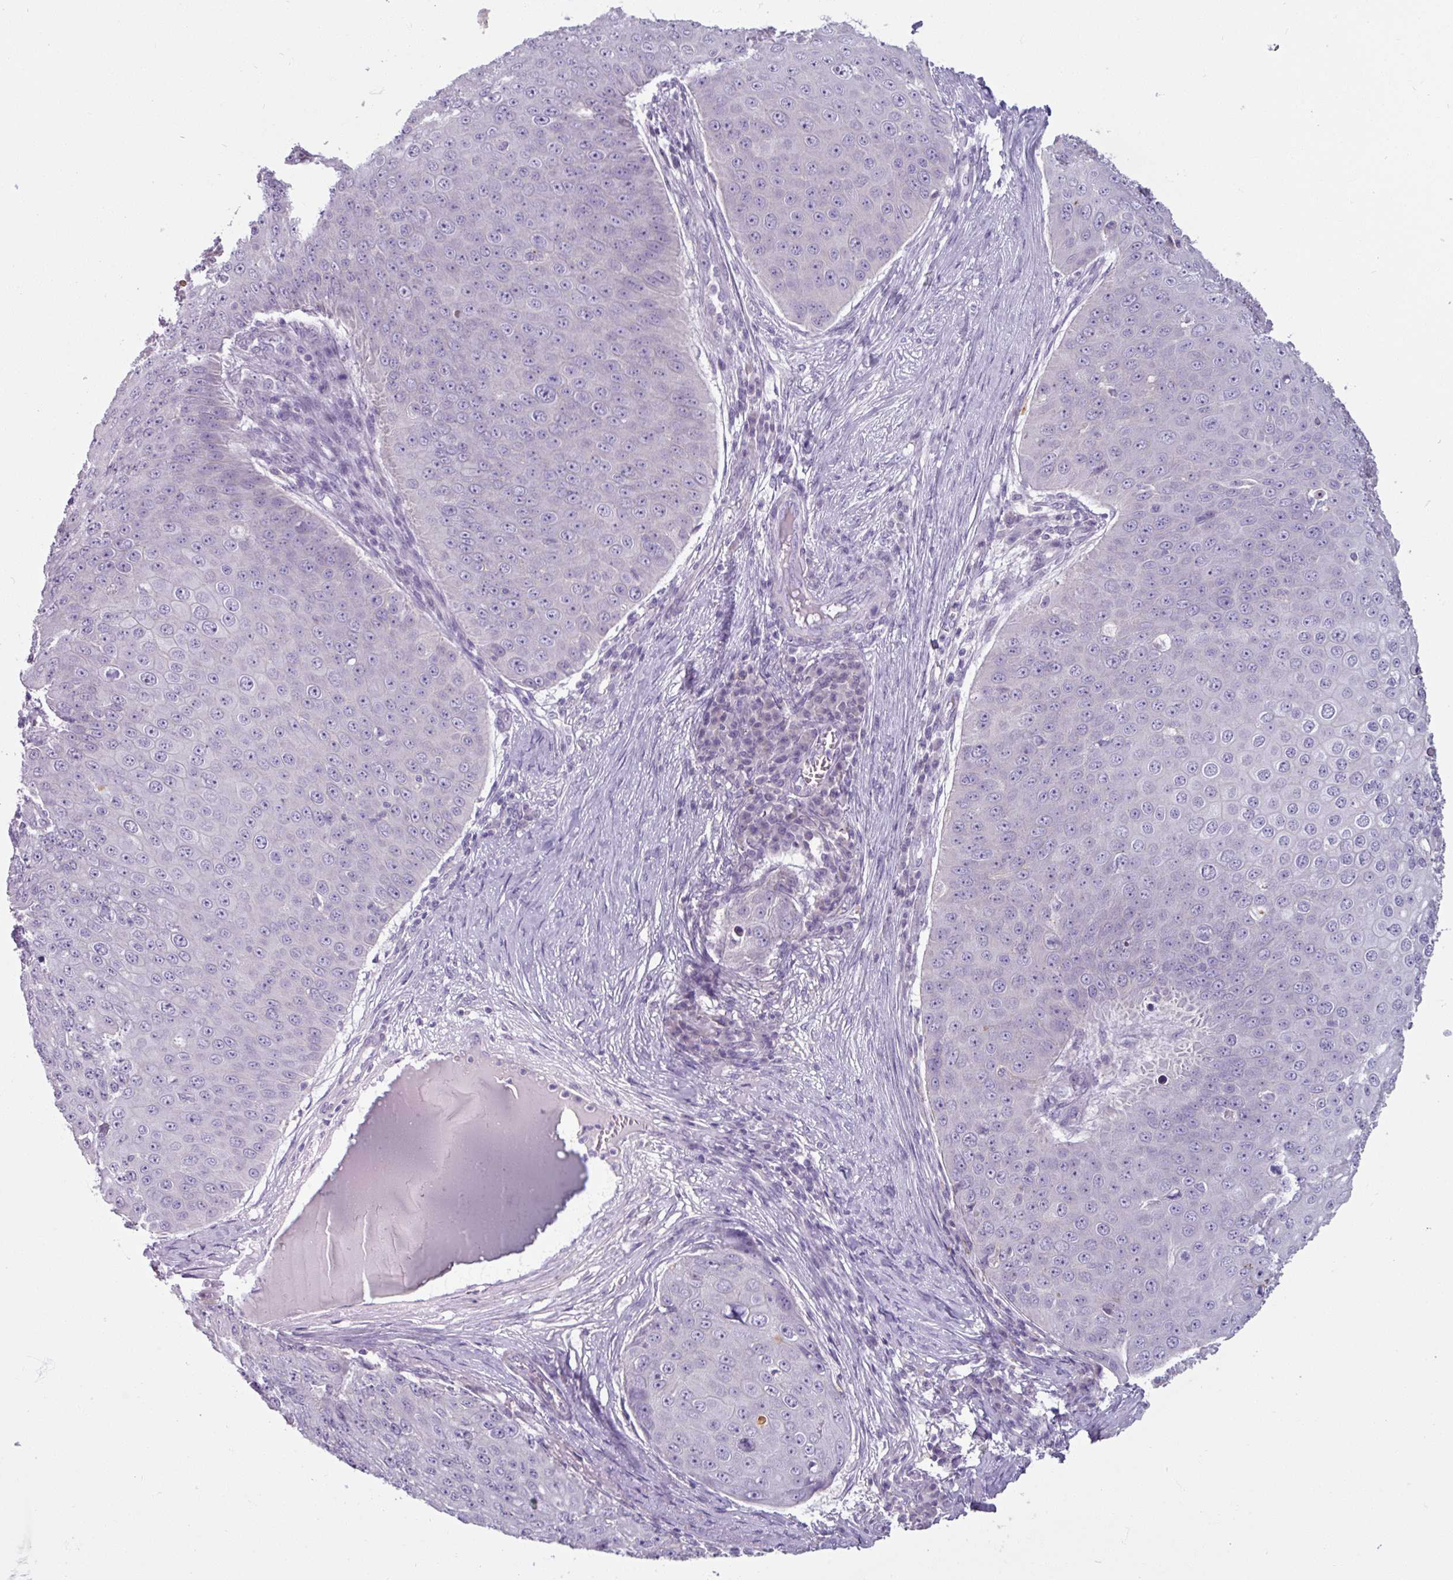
{"staining": {"intensity": "negative", "quantity": "none", "location": "none"}, "tissue": "skin cancer", "cell_type": "Tumor cells", "image_type": "cancer", "snomed": [{"axis": "morphology", "description": "Squamous cell carcinoma, NOS"}, {"axis": "topography", "description": "Skin"}], "caption": "This is an immunohistochemistry micrograph of human squamous cell carcinoma (skin). There is no expression in tumor cells.", "gene": "PNMA6A", "patient": {"sex": "male", "age": 71}}